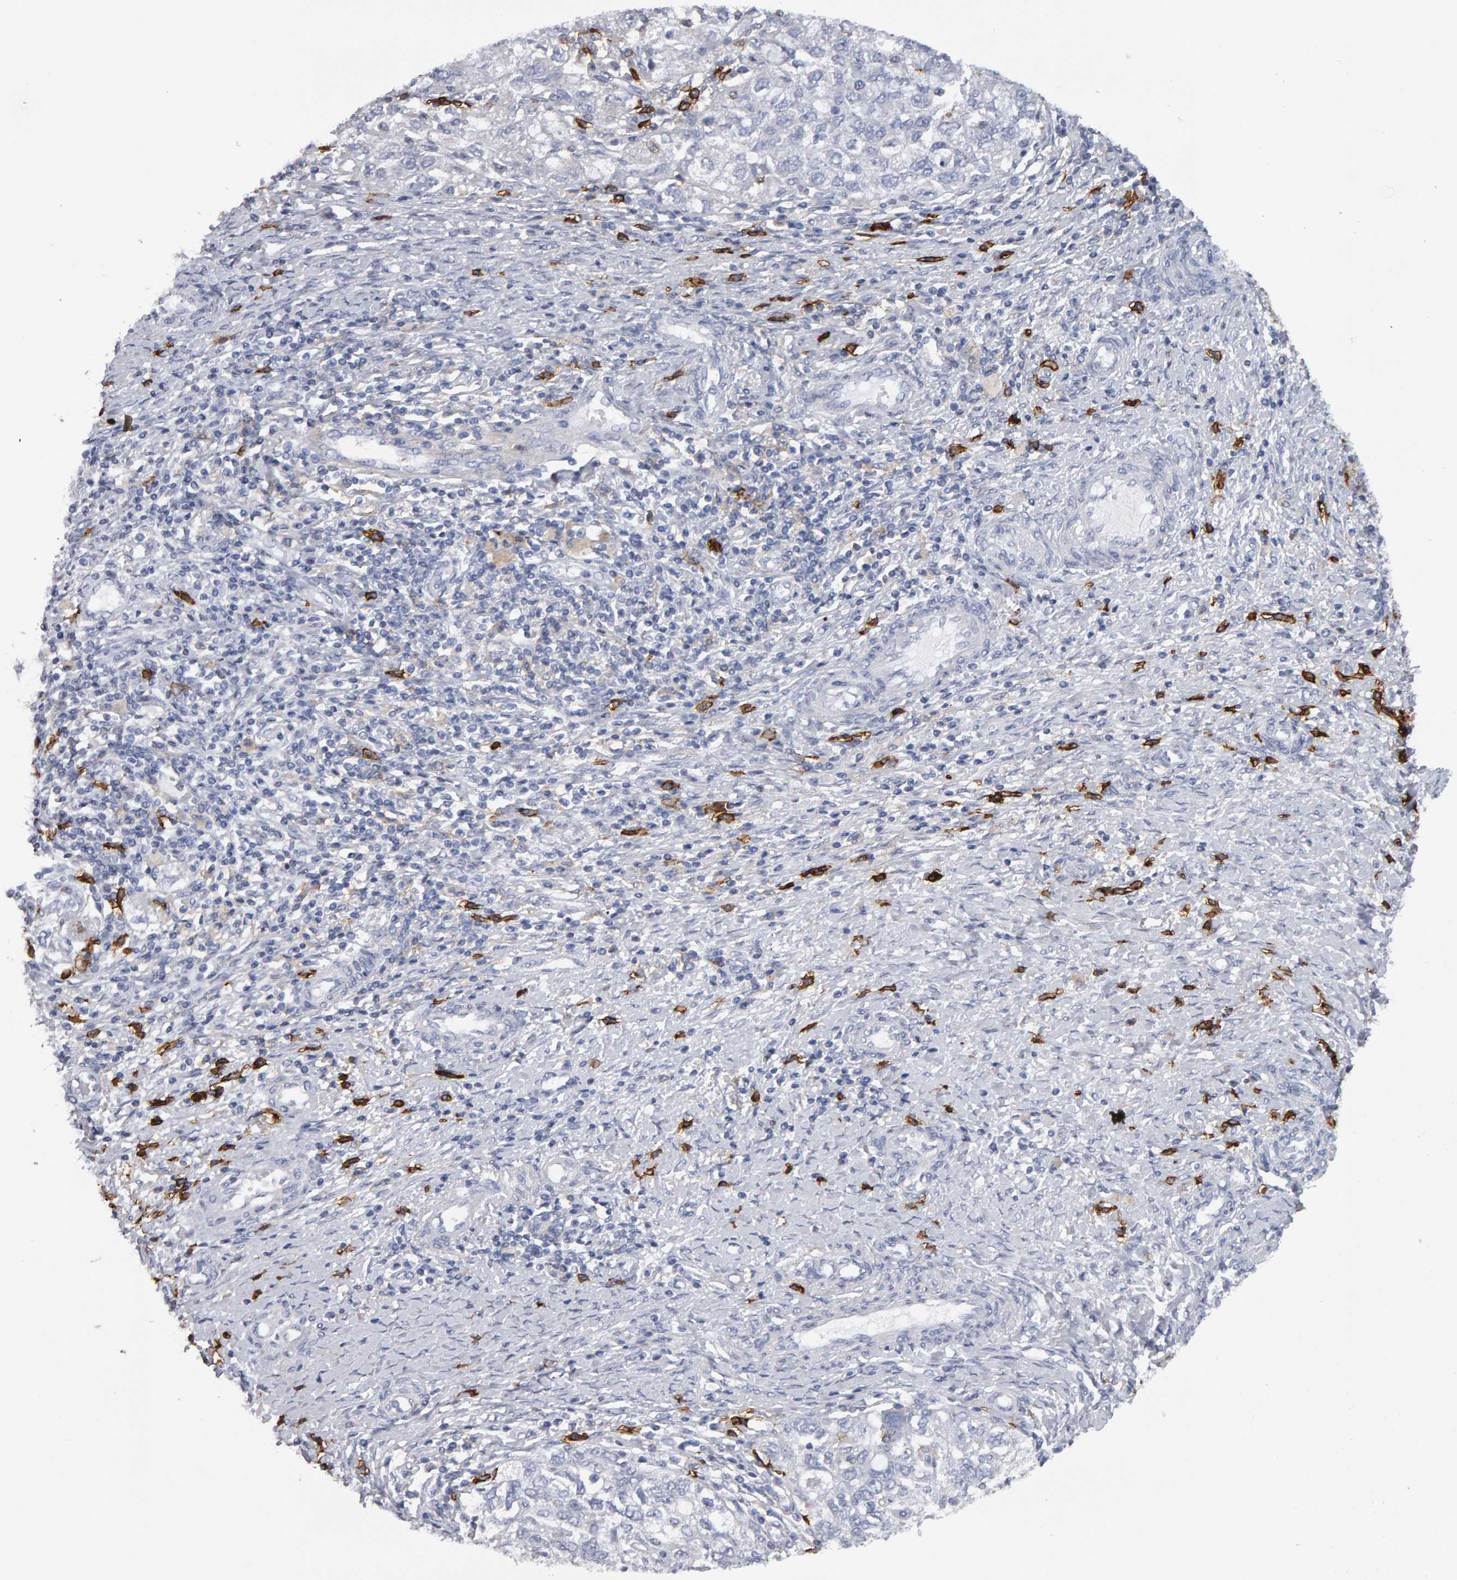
{"staining": {"intensity": "negative", "quantity": "none", "location": "none"}, "tissue": "ovarian cancer", "cell_type": "Tumor cells", "image_type": "cancer", "snomed": [{"axis": "morphology", "description": "Carcinoma, NOS"}, {"axis": "morphology", "description": "Cystadenocarcinoma, serous, NOS"}, {"axis": "topography", "description": "Ovary"}], "caption": "An immunohistochemistry (IHC) micrograph of serous cystadenocarcinoma (ovarian) is shown. There is no staining in tumor cells of serous cystadenocarcinoma (ovarian).", "gene": "CD38", "patient": {"sex": "female", "age": 69}}